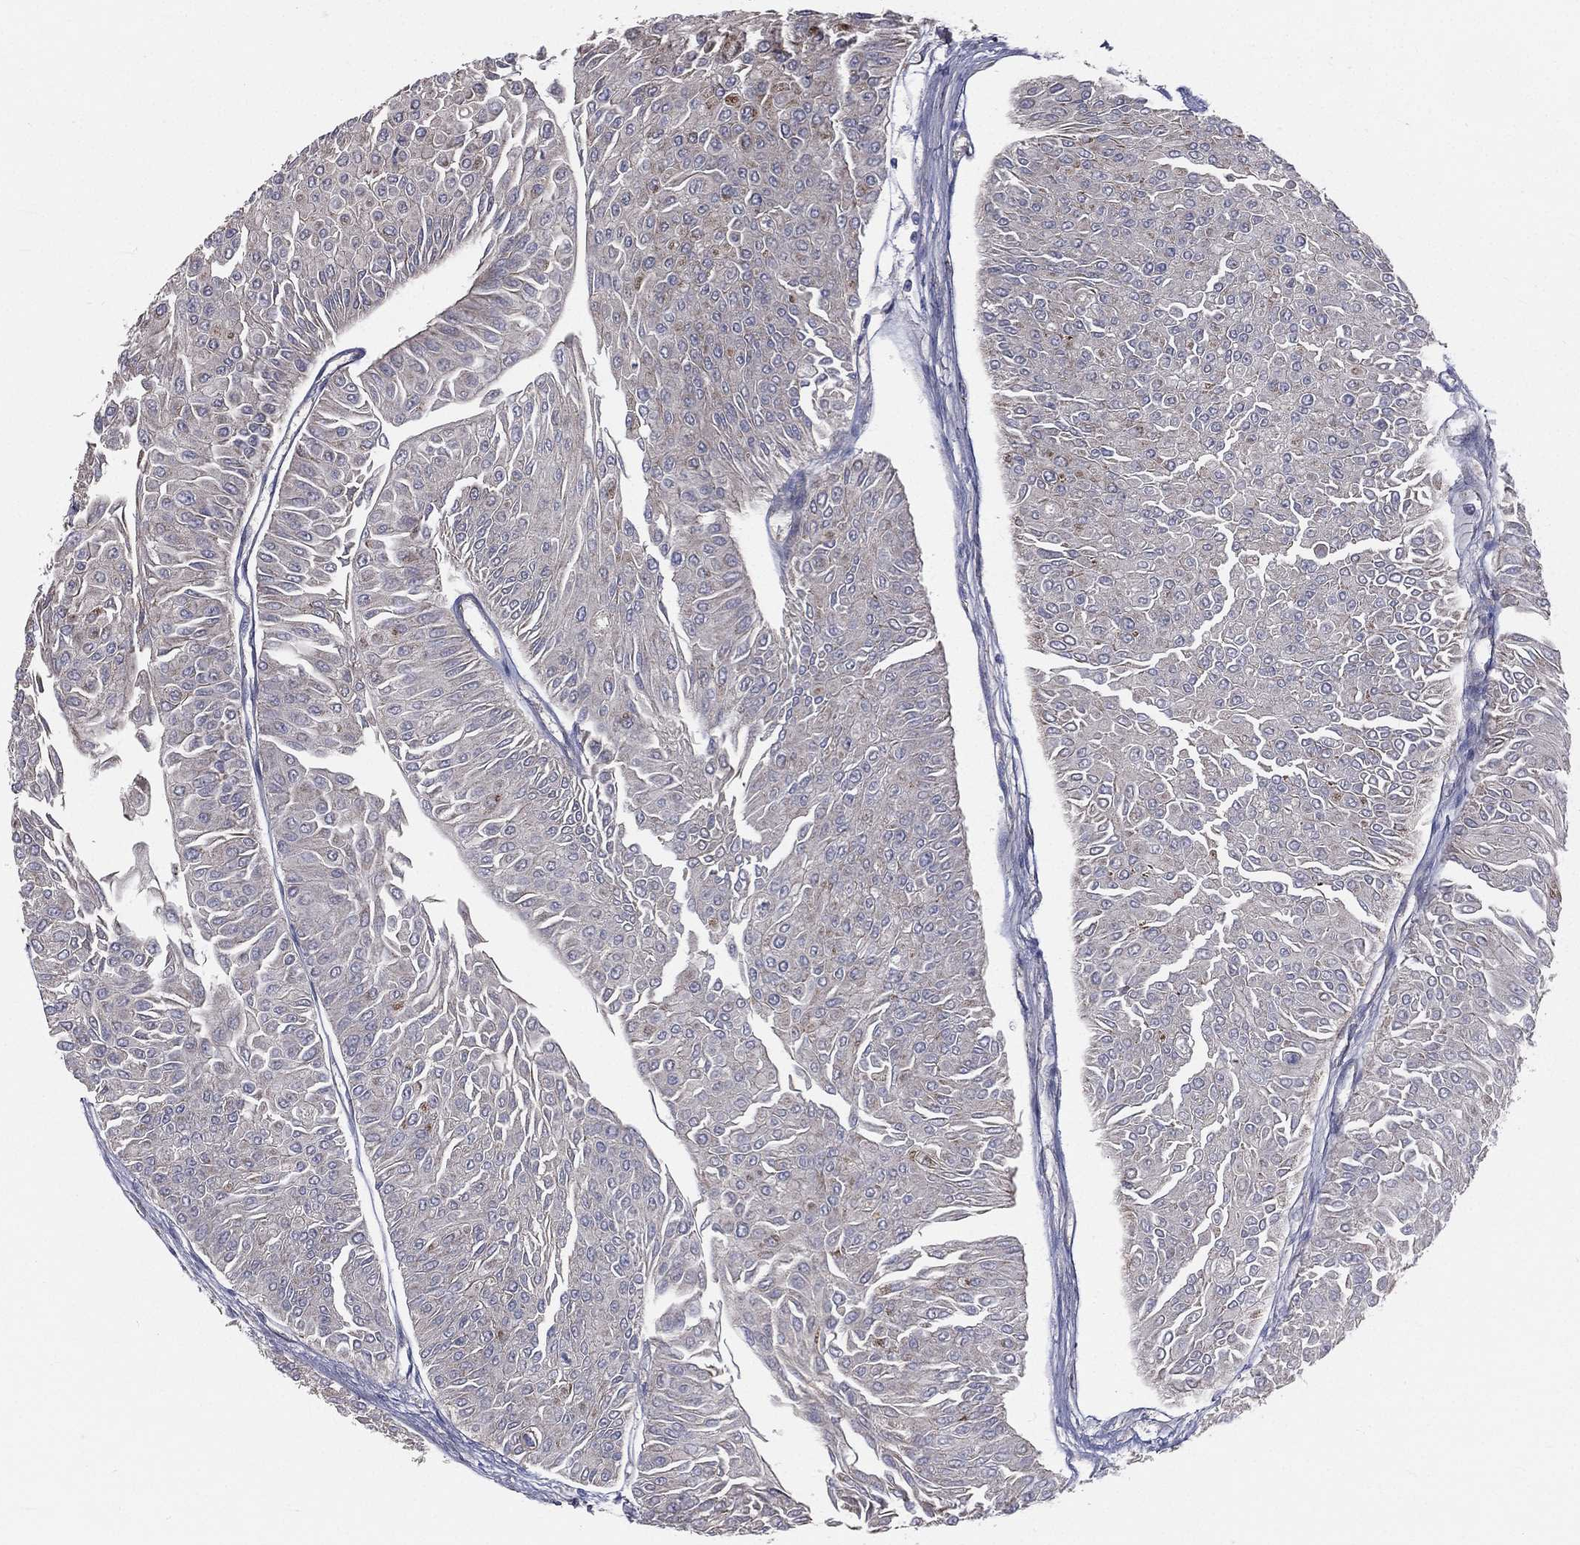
{"staining": {"intensity": "negative", "quantity": "none", "location": "none"}, "tissue": "urothelial cancer", "cell_type": "Tumor cells", "image_type": "cancer", "snomed": [{"axis": "morphology", "description": "Urothelial carcinoma, Low grade"}, {"axis": "topography", "description": "Urinary bladder"}], "caption": "Immunohistochemistry (IHC) histopathology image of neoplastic tissue: human urothelial cancer stained with DAB exhibits no significant protein positivity in tumor cells.", "gene": "GPD1", "patient": {"sex": "male", "age": 67}}